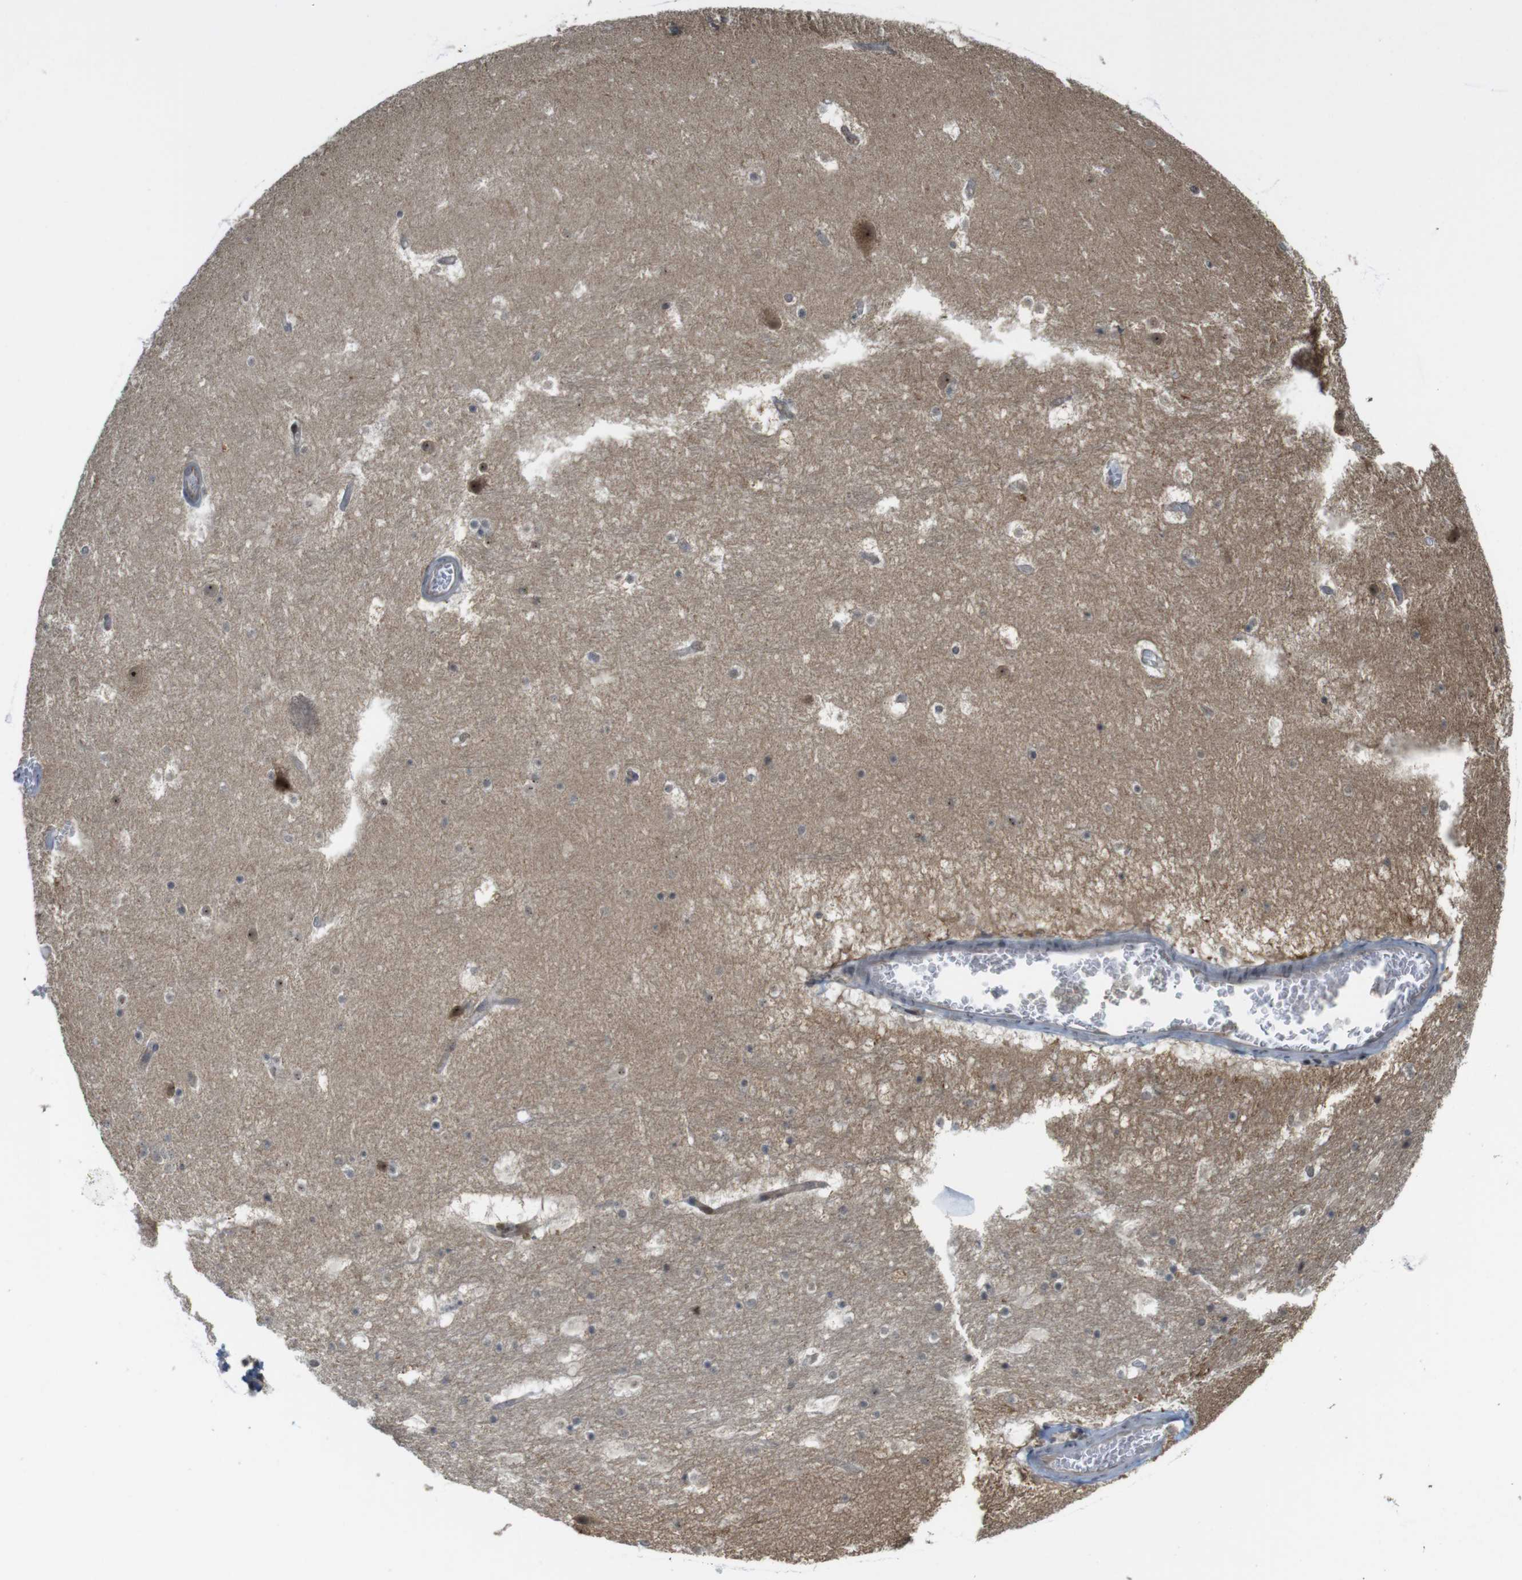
{"staining": {"intensity": "weak", "quantity": "25%-75%", "location": "cytoplasmic/membranous"}, "tissue": "hippocampus", "cell_type": "Glial cells", "image_type": "normal", "snomed": [{"axis": "morphology", "description": "Normal tissue, NOS"}, {"axis": "topography", "description": "Hippocampus"}], "caption": "Immunohistochemistry micrograph of unremarkable hippocampus: human hippocampus stained using immunohistochemistry demonstrates low levels of weak protein expression localized specifically in the cytoplasmic/membranous of glial cells, appearing as a cytoplasmic/membranous brown color.", "gene": "CC2D1A", "patient": {"sex": "male", "age": 45}}